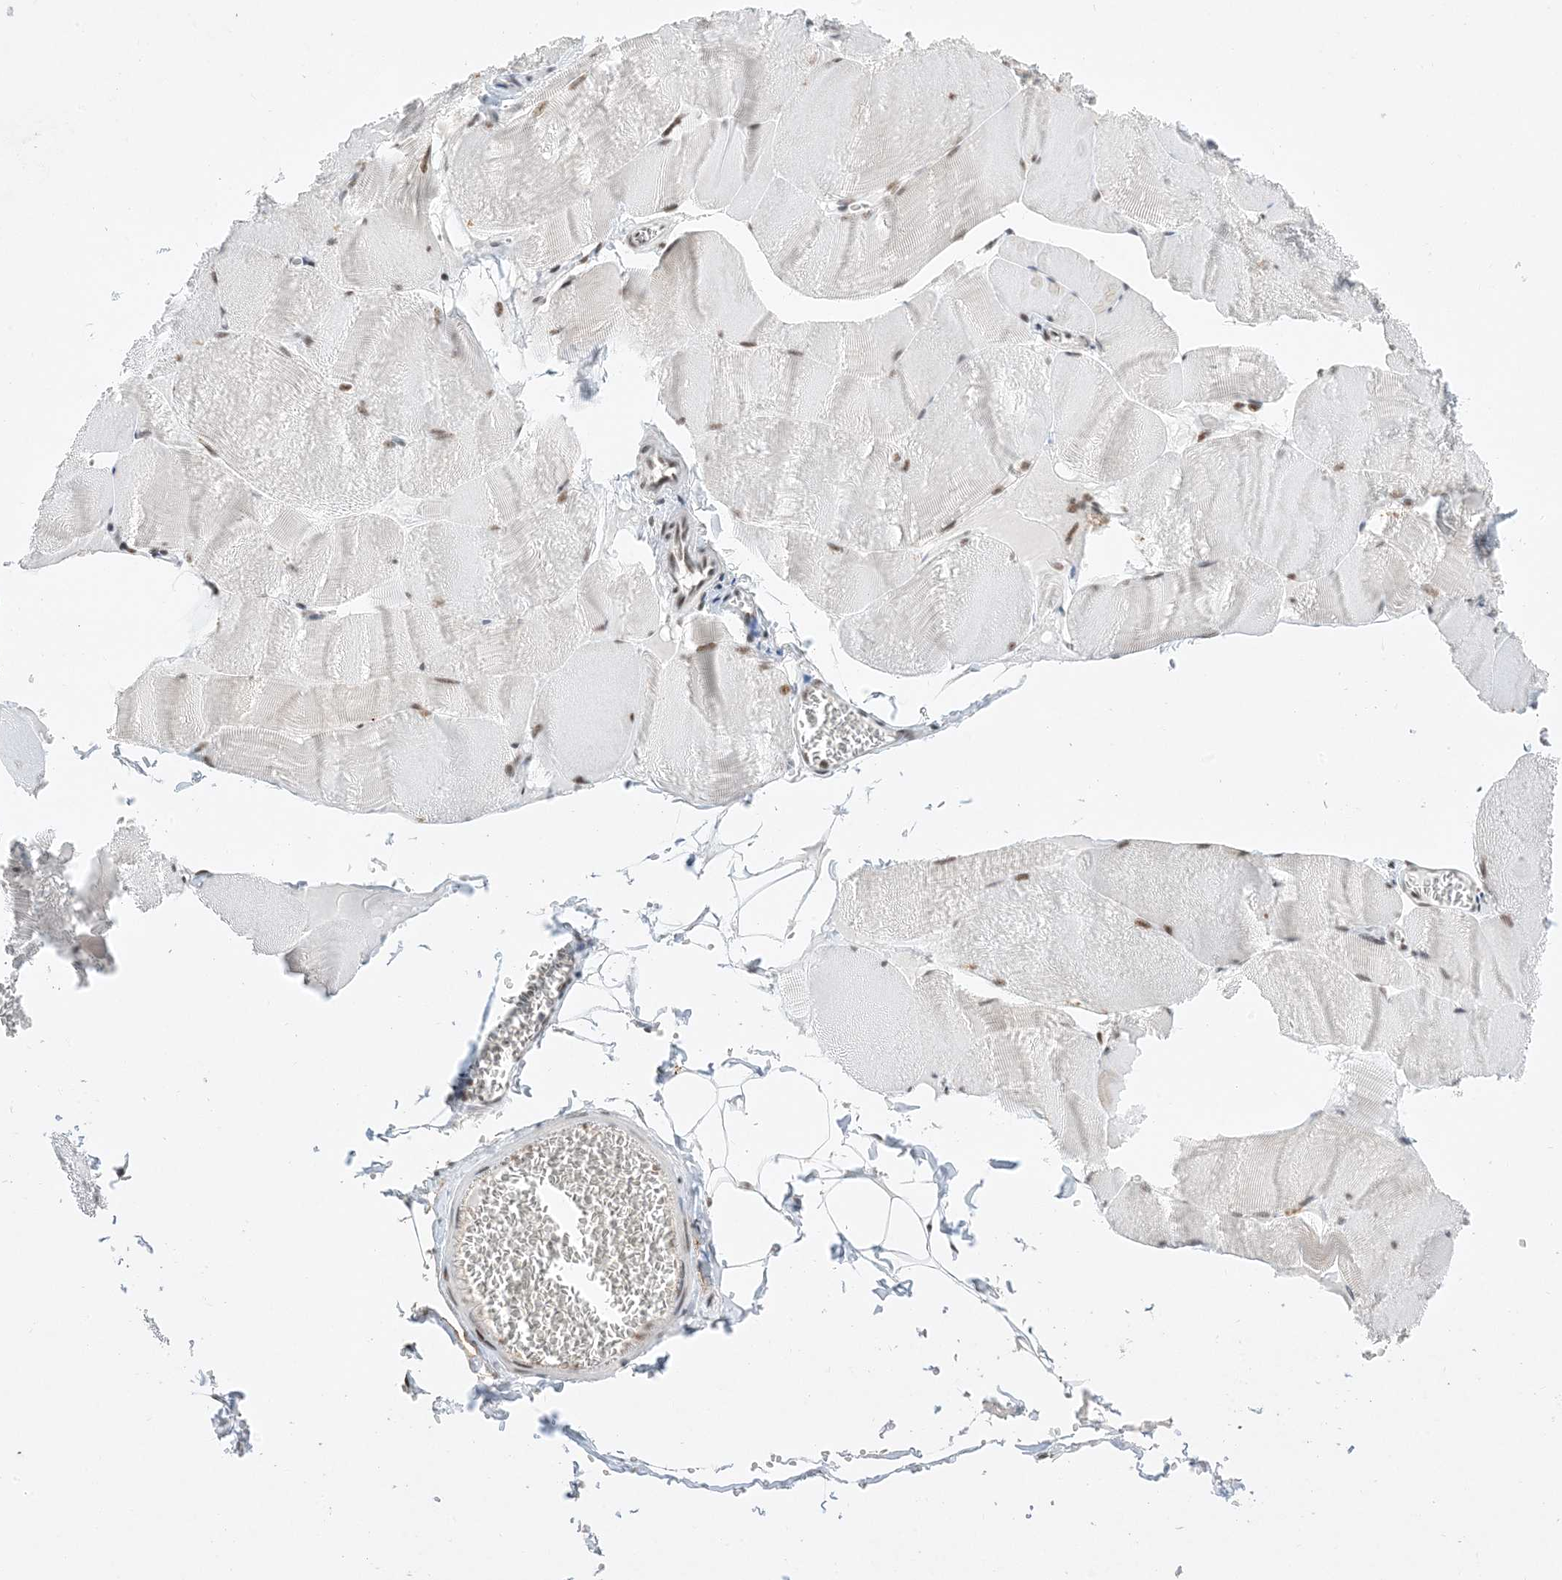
{"staining": {"intensity": "weak", "quantity": "25%-75%", "location": "nuclear"}, "tissue": "skeletal muscle", "cell_type": "Myocytes", "image_type": "normal", "snomed": [{"axis": "morphology", "description": "Normal tissue, NOS"}, {"axis": "morphology", "description": "Basal cell carcinoma"}, {"axis": "topography", "description": "Skeletal muscle"}], "caption": "DAB (3,3'-diaminobenzidine) immunohistochemical staining of unremarkable human skeletal muscle displays weak nuclear protein positivity in approximately 25%-75% of myocytes. Nuclei are stained in blue.", "gene": "SF3A3", "patient": {"sex": "female", "age": 64}}